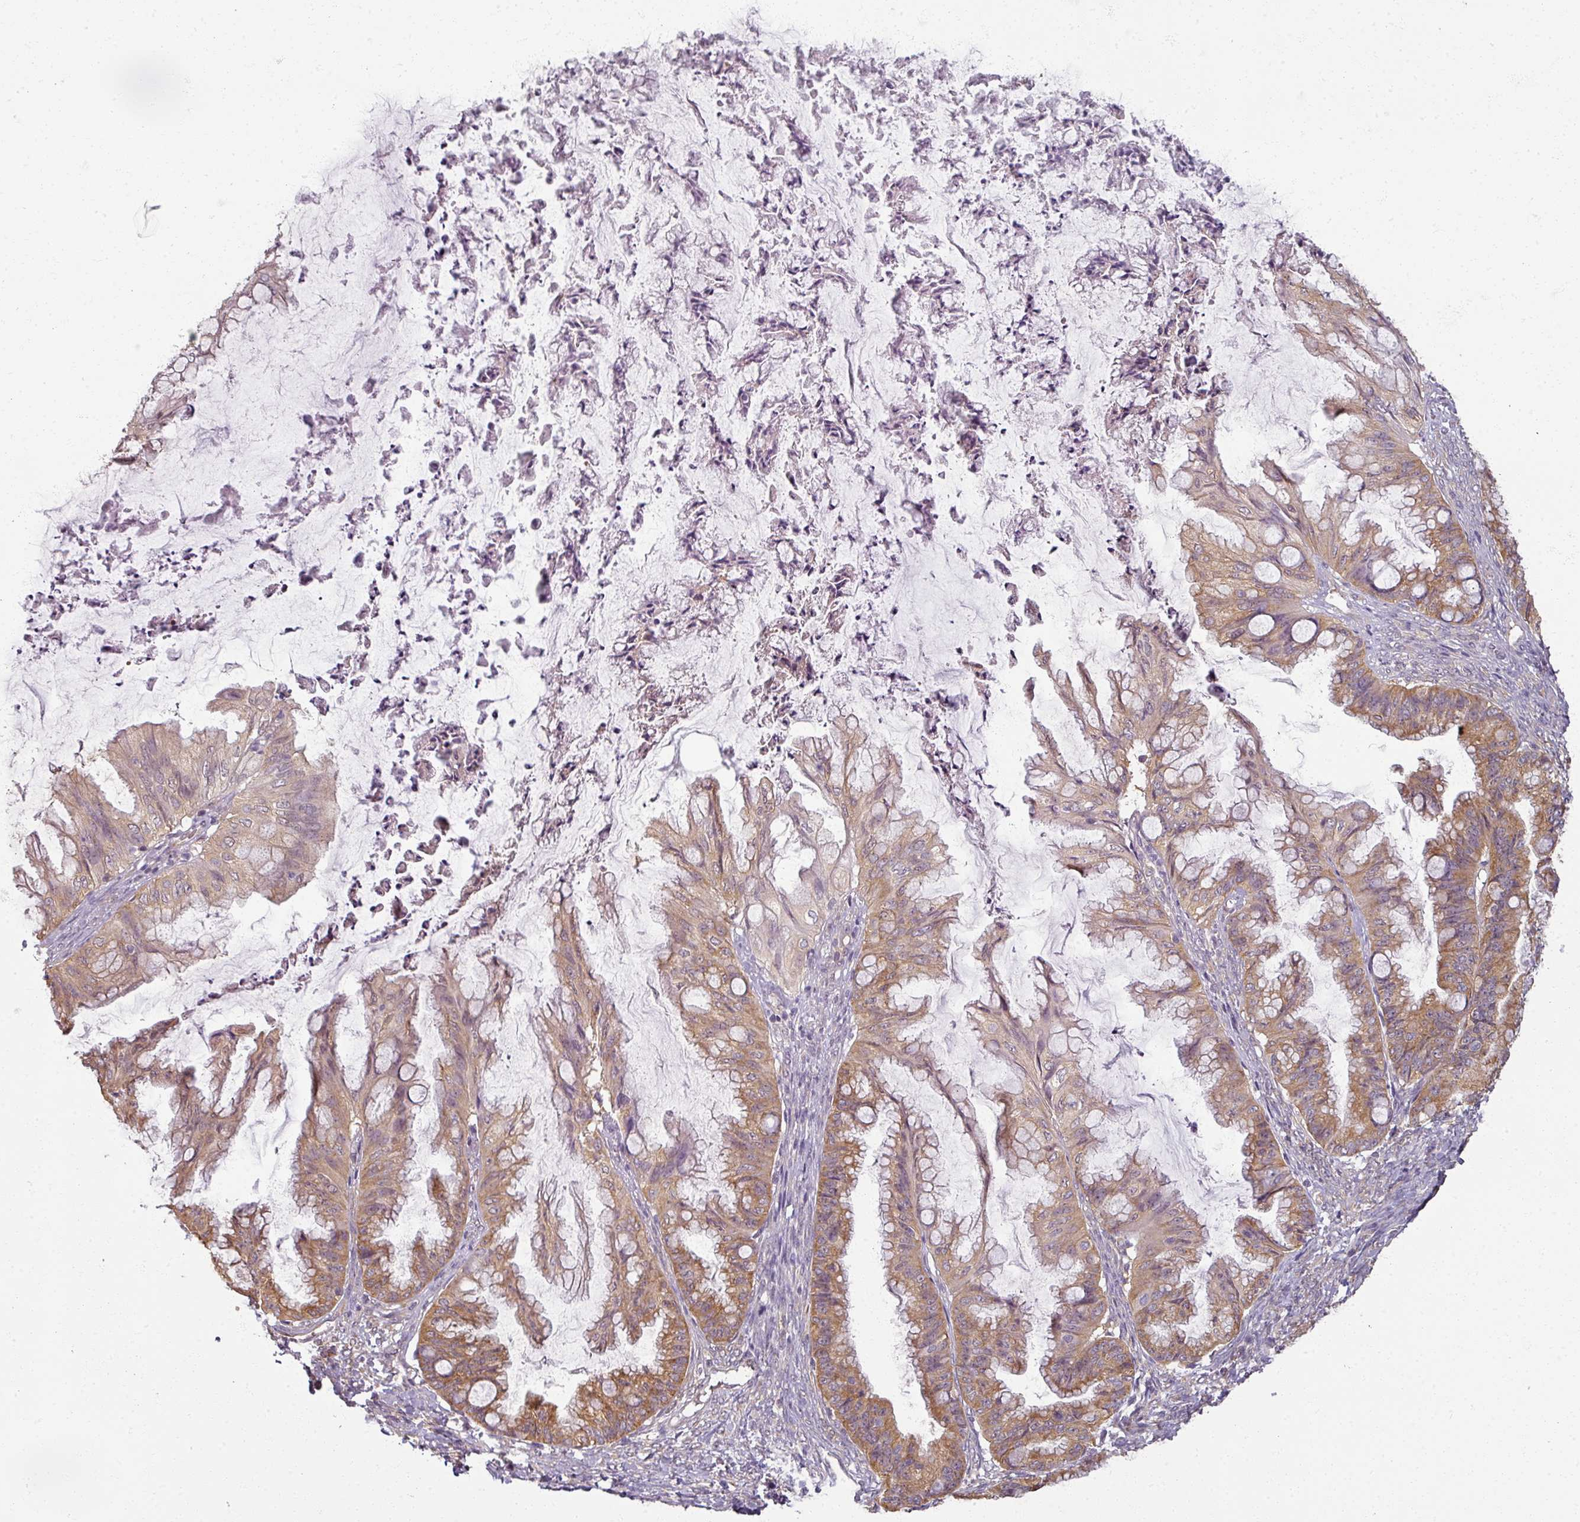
{"staining": {"intensity": "moderate", "quantity": "25%-75%", "location": "cytoplasmic/membranous"}, "tissue": "ovarian cancer", "cell_type": "Tumor cells", "image_type": "cancer", "snomed": [{"axis": "morphology", "description": "Cystadenocarcinoma, mucinous, NOS"}, {"axis": "topography", "description": "Ovary"}], "caption": "A brown stain labels moderate cytoplasmic/membranous expression of a protein in human ovarian cancer tumor cells. (DAB IHC, brown staining for protein, blue staining for nuclei).", "gene": "AGPAT4", "patient": {"sex": "female", "age": 35}}